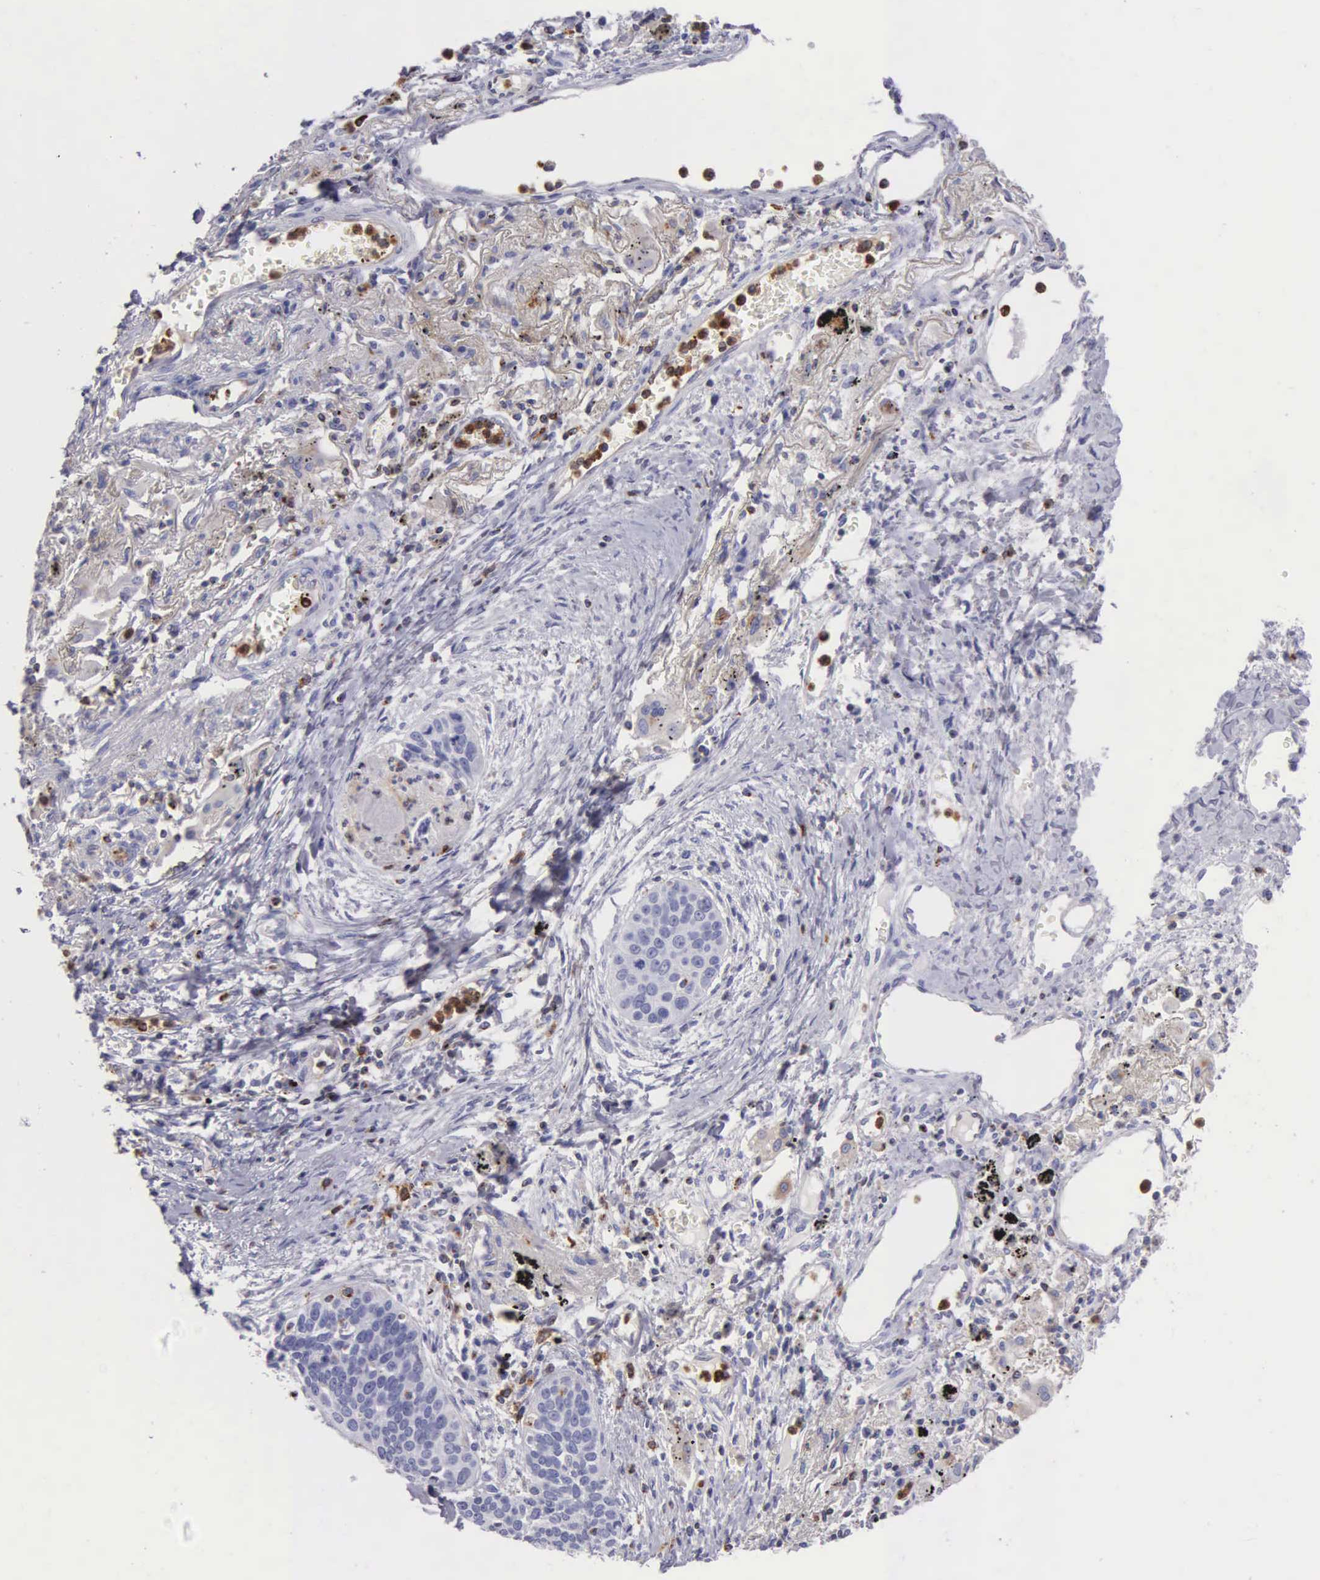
{"staining": {"intensity": "negative", "quantity": "none", "location": "none"}, "tissue": "lung cancer", "cell_type": "Tumor cells", "image_type": "cancer", "snomed": [{"axis": "morphology", "description": "Squamous cell carcinoma, NOS"}, {"axis": "topography", "description": "Lung"}], "caption": "Histopathology image shows no protein positivity in tumor cells of lung cancer (squamous cell carcinoma) tissue. Nuclei are stained in blue.", "gene": "SRGN", "patient": {"sex": "male", "age": 71}}